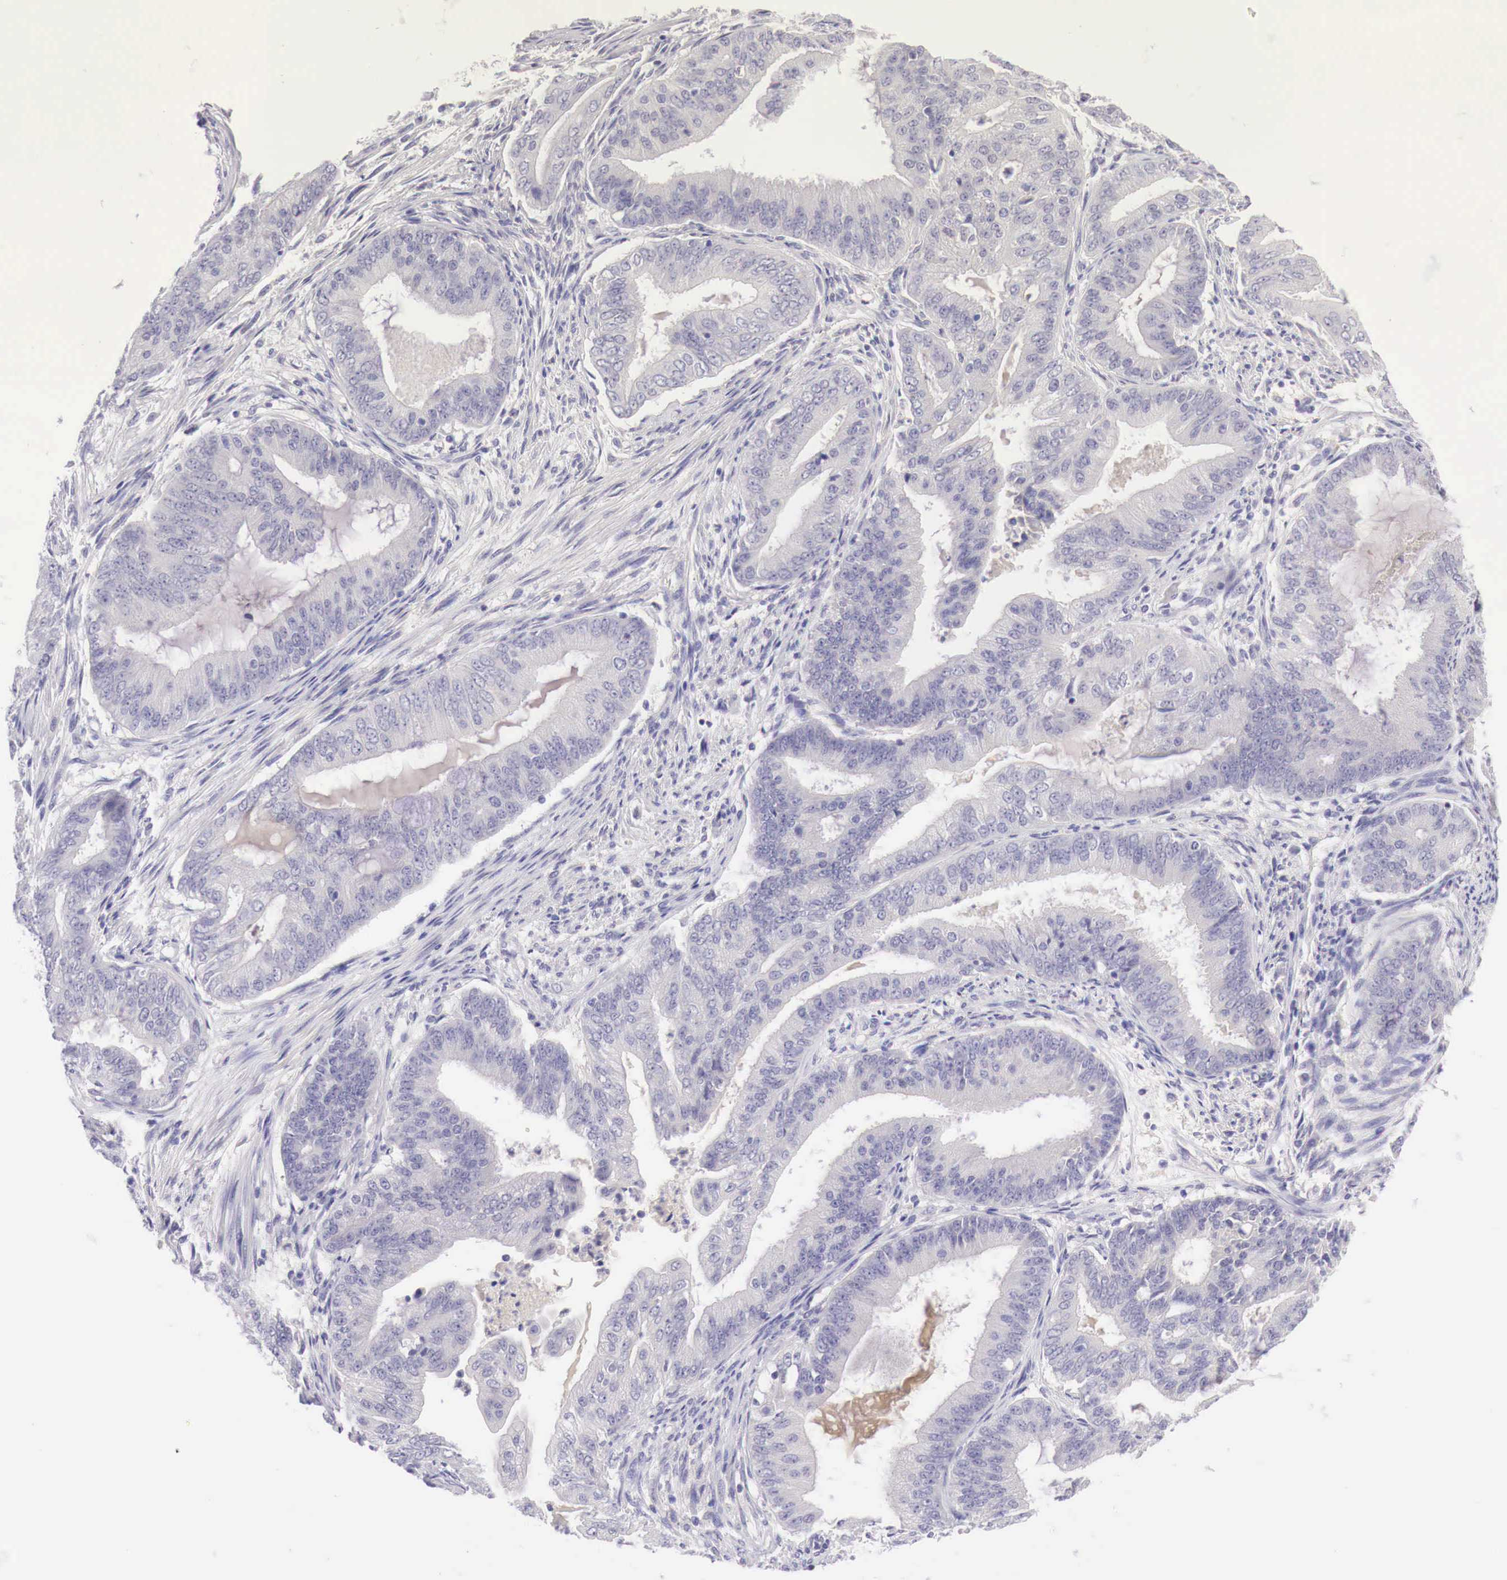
{"staining": {"intensity": "negative", "quantity": "none", "location": "none"}, "tissue": "endometrial cancer", "cell_type": "Tumor cells", "image_type": "cancer", "snomed": [{"axis": "morphology", "description": "Adenocarcinoma, NOS"}, {"axis": "topography", "description": "Endometrium"}], "caption": "Adenocarcinoma (endometrial) stained for a protein using immunohistochemistry (IHC) displays no staining tumor cells.", "gene": "BCL6", "patient": {"sex": "female", "age": 63}}